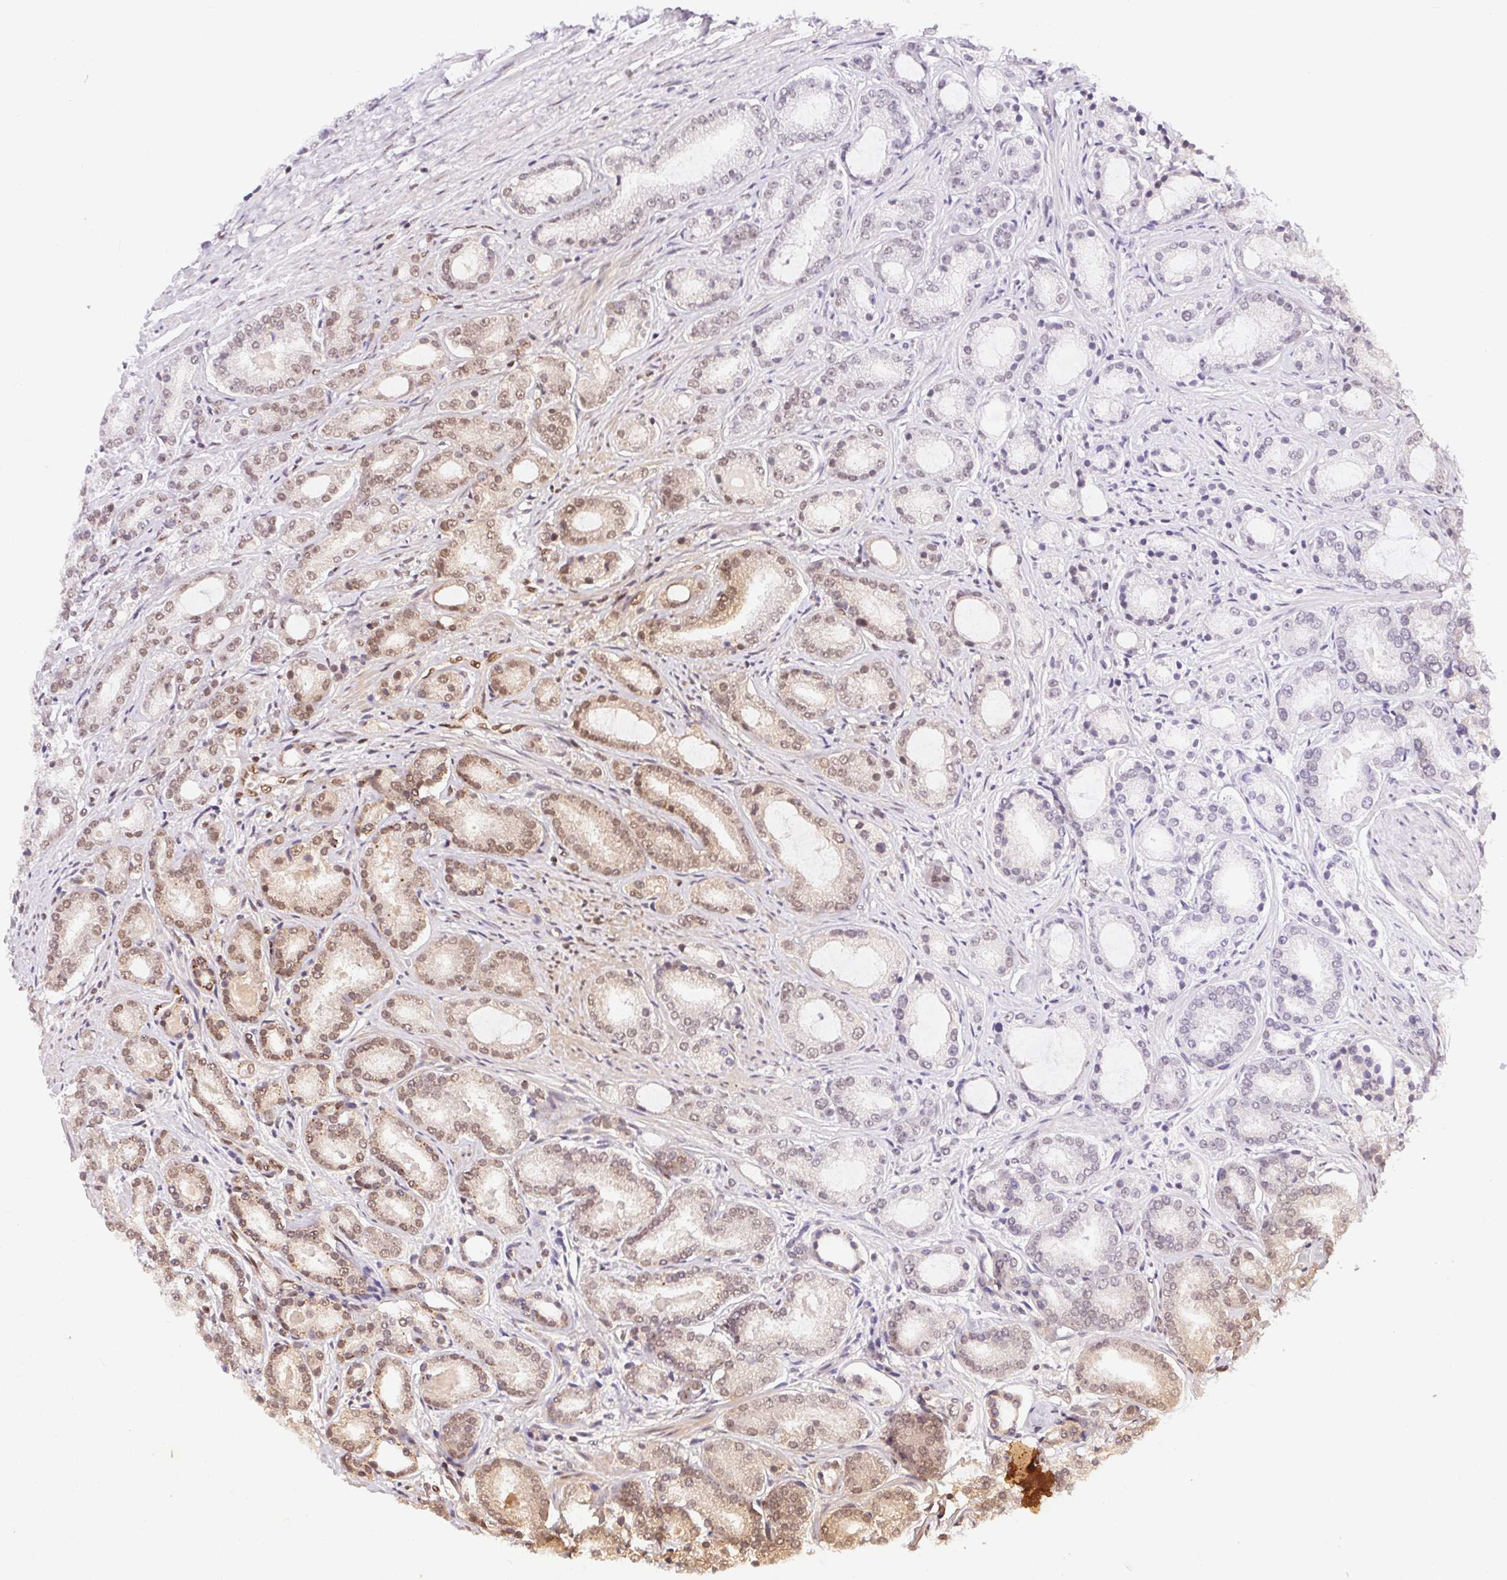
{"staining": {"intensity": "moderate", "quantity": "<25%", "location": "nuclear"}, "tissue": "prostate cancer", "cell_type": "Tumor cells", "image_type": "cancer", "snomed": [{"axis": "morphology", "description": "Adenocarcinoma, High grade"}, {"axis": "topography", "description": "Prostate"}], "caption": "This photomicrograph displays immunohistochemistry (IHC) staining of human prostate cancer (adenocarcinoma (high-grade)), with low moderate nuclear positivity in about <25% of tumor cells.", "gene": "ZNF80", "patient": {"sex": "male", "age": 63}}